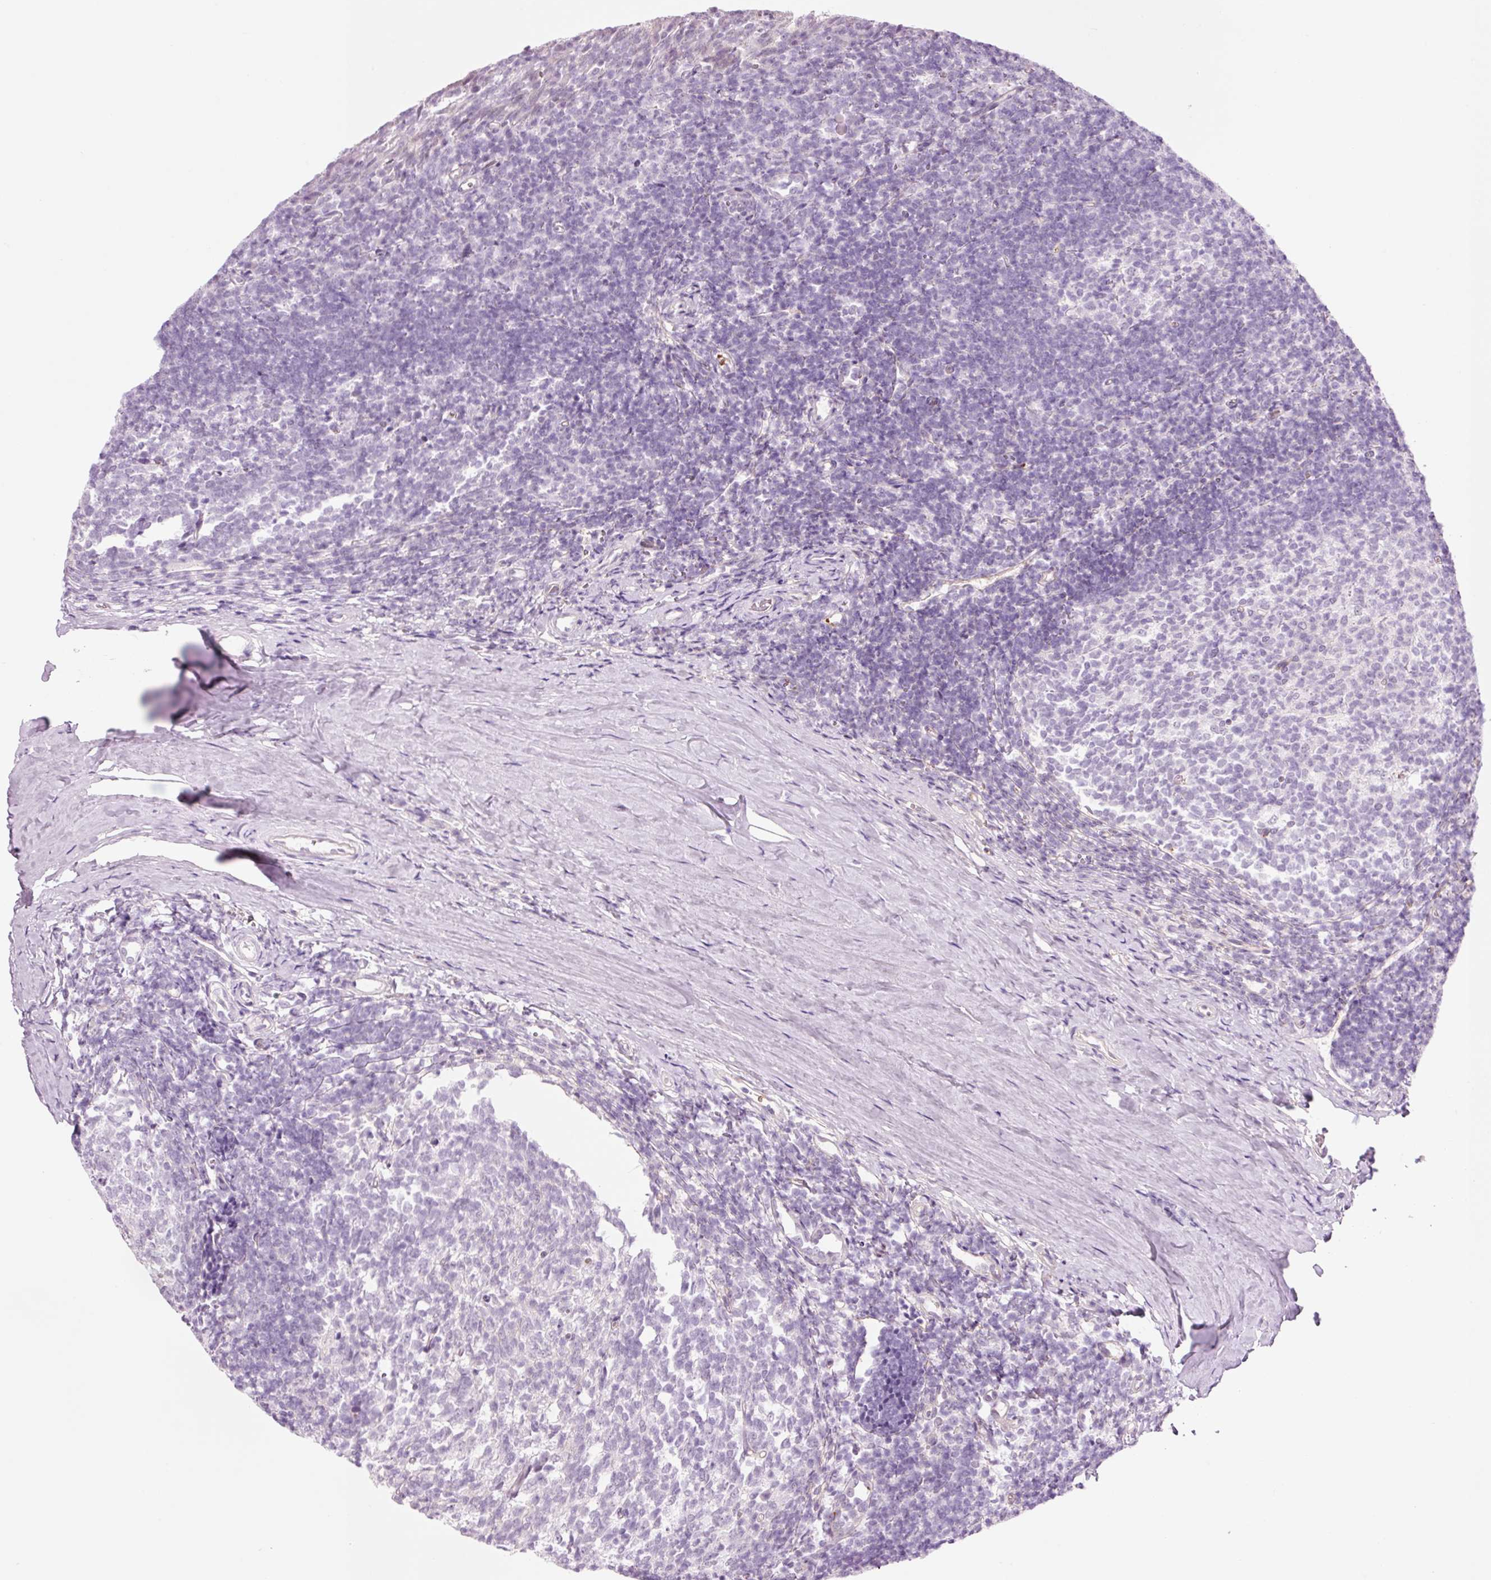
{"staining": {"intensity": "negative", "quantity": "none", "location": "none"}, "tissue": "tonsil", "cell_type": "Germinal center cells", "image_type": "normal", "snomed": [{"axis": "morphology", "description": "Normal tissue, NOS"}, {"axis": "topography", "description": "Tonsil"}], "caption": "The micrograph displays no staining of germinal center cells in benign tonsil. (Immunohistochemistry, brightfield microscopy, high magnification).", "gene": "HSPA4L", "patient": {"sex": "female", "age": 10}}